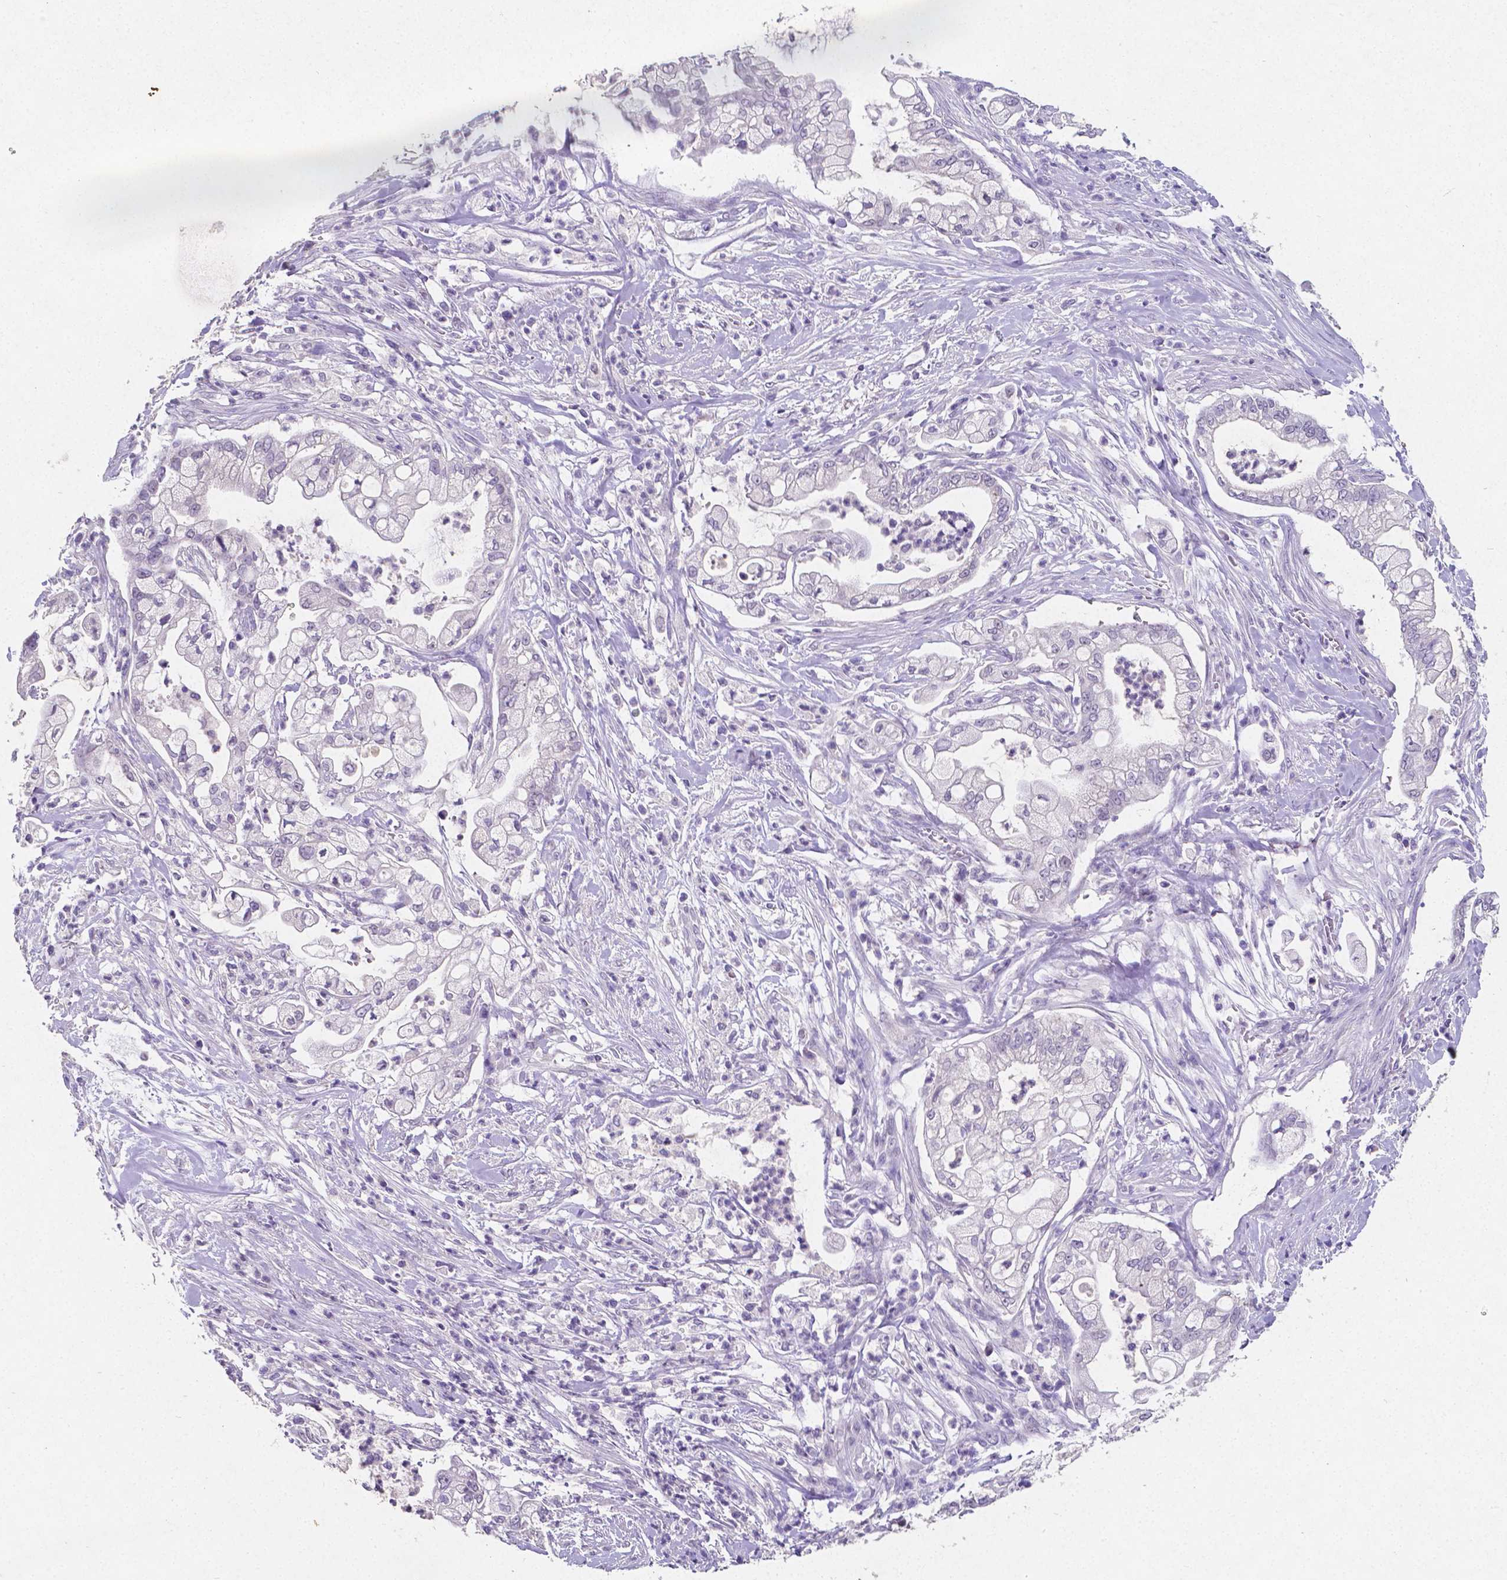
{"staining": {"intensity": "negative", "quantity": "none", "location": "none"}, "tissue": "pancreatic cancer", "cell_type": "Tumor cells", "image_type": "cancer", "snomed": [{"axis": "morphology", "description": "Adenocarcinoma, NOS"}, {"axis": "topography", "description": "Pancreas"}], "caption": "Immunohistochemistry of adenocarcinoma (pancreatic) shows no positivity in tumor cells.", "gene": "SATB2", "patient": {"sex": "female", "age": 69}}